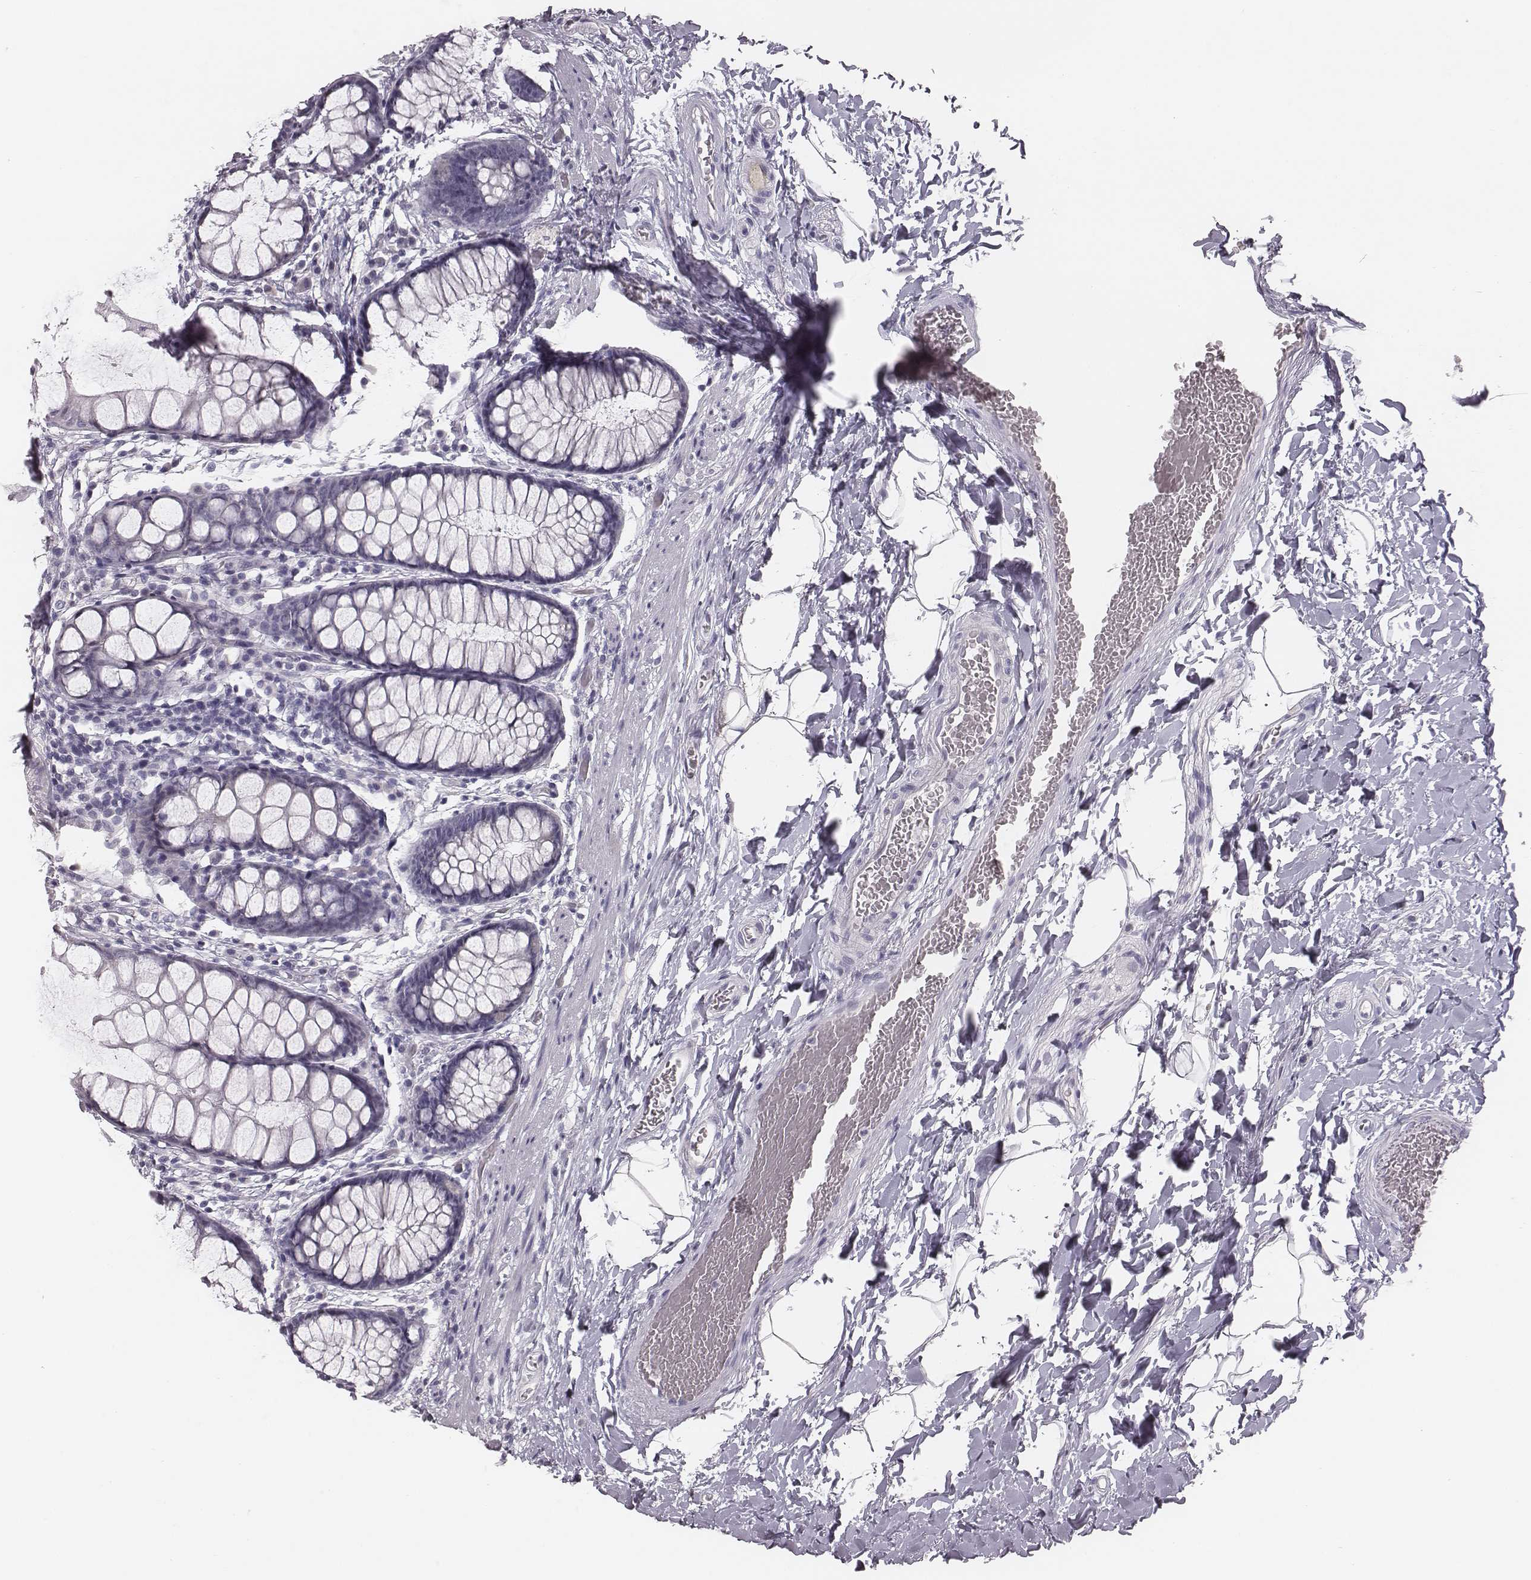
{"staining": {"intensity": "negative", "quantity": "none", "location": "none"}, "tissue": "rectum", "cell_type": "Glandular cells", "image_type": "normal", "snomed": [{"axis": "morphology", "description": "Normal tissue, NOS"}, {"axis": "topography", "description": "Rectum"}], "caption": "This is an immunohistochemistry photomicrograph of unremarkable rectum. There is no staining in glandular cells.", "gene": "CSHL1", "patient": {"sex": "female", "age": 62}}